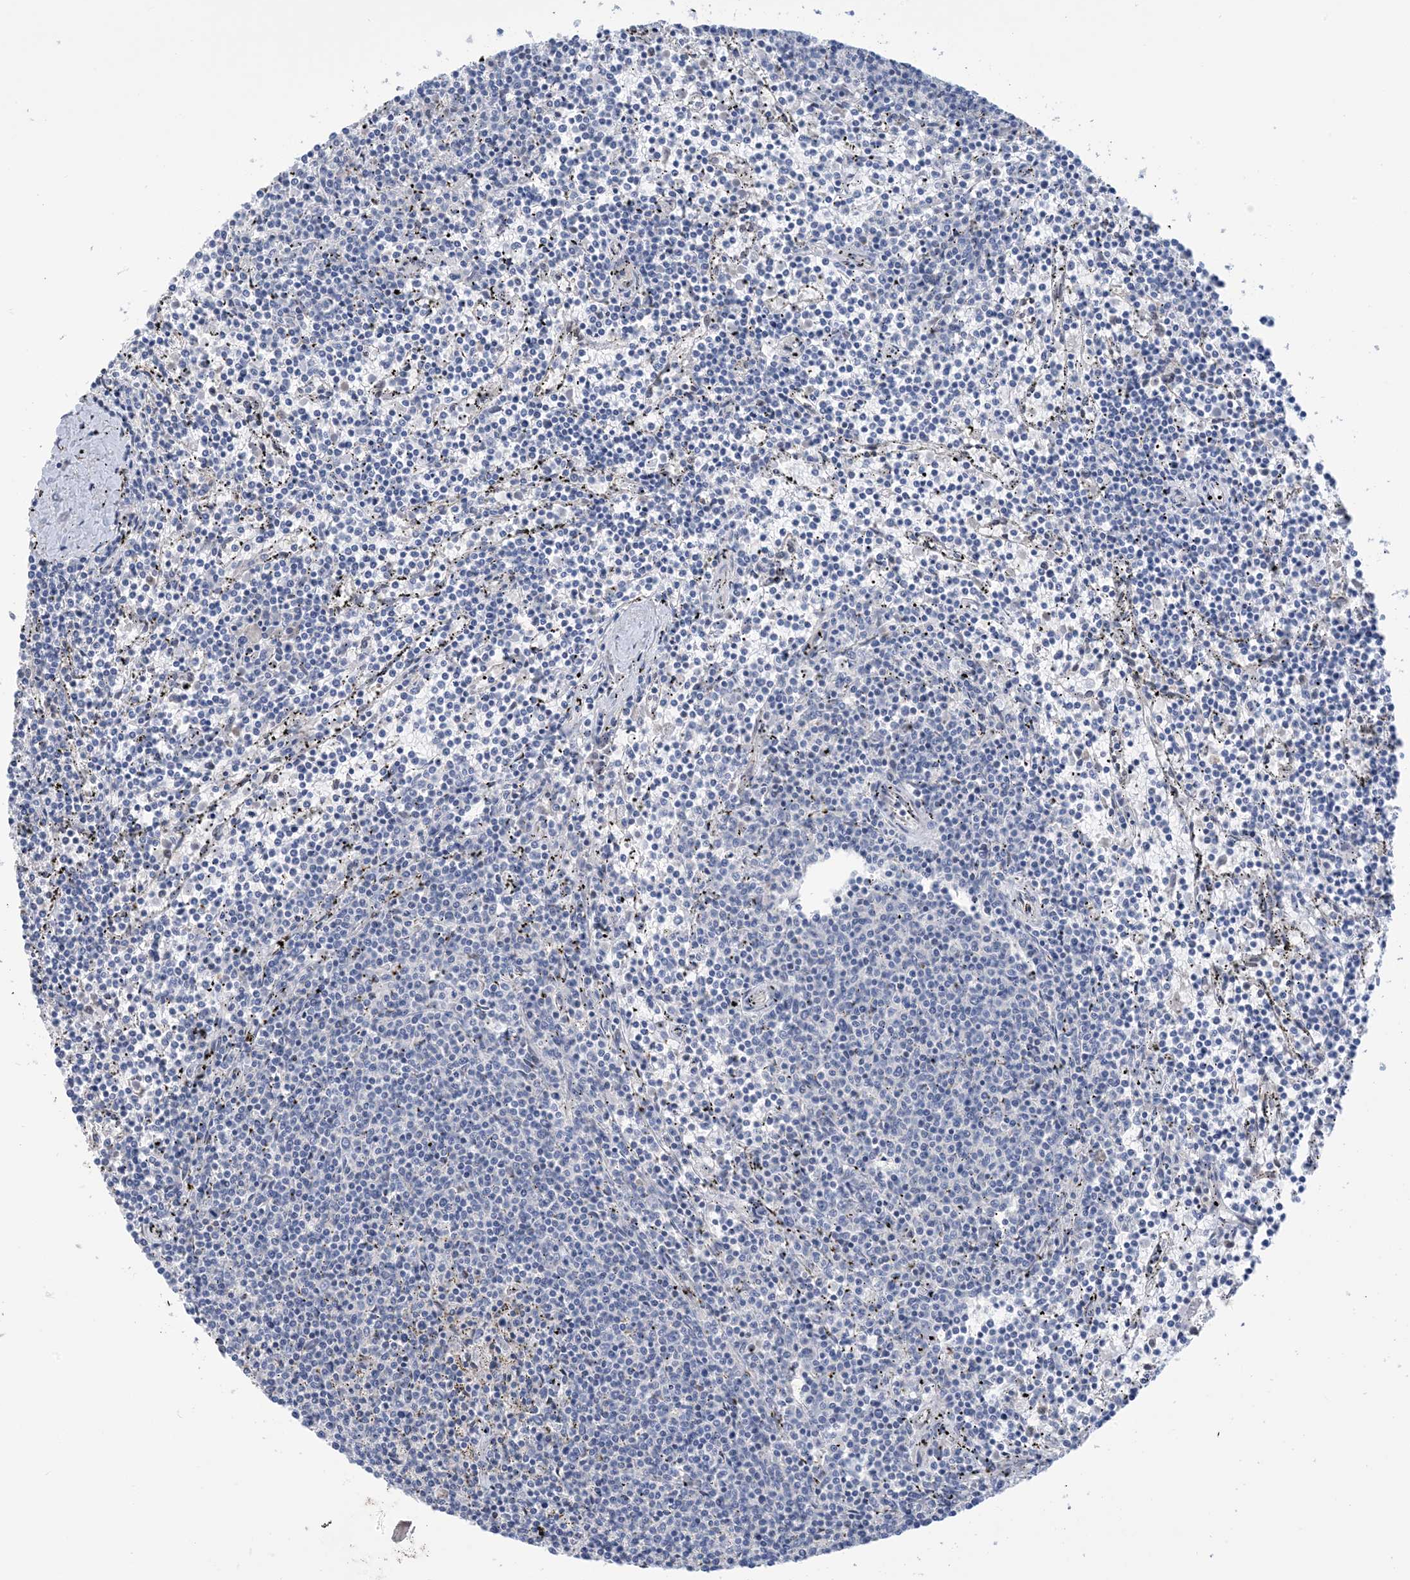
{"staining": {"intensity": "negative", "quantity": "none", "location": "none"}, "tissue": "lymphoma", "cell_type": "Tumor cells", "image_type": "cancer", "snomed": [{"axis": "morphology", "description": "Malignant lymphoma, non-Hodgkin's type, Low grade"}, {"axis": "topography", "description": "Spleen"}], "caption": "Lymphoma was stained to show a protein in brown. There is no significant expression in tumor cells. (Brightfield microscopy of DAB (3,3'-diaminobenzidine) immunohistochemistry (IHC) at high magnification).", "gene": "TTYH1", "patient": {"sex": "female", "age": 50}}